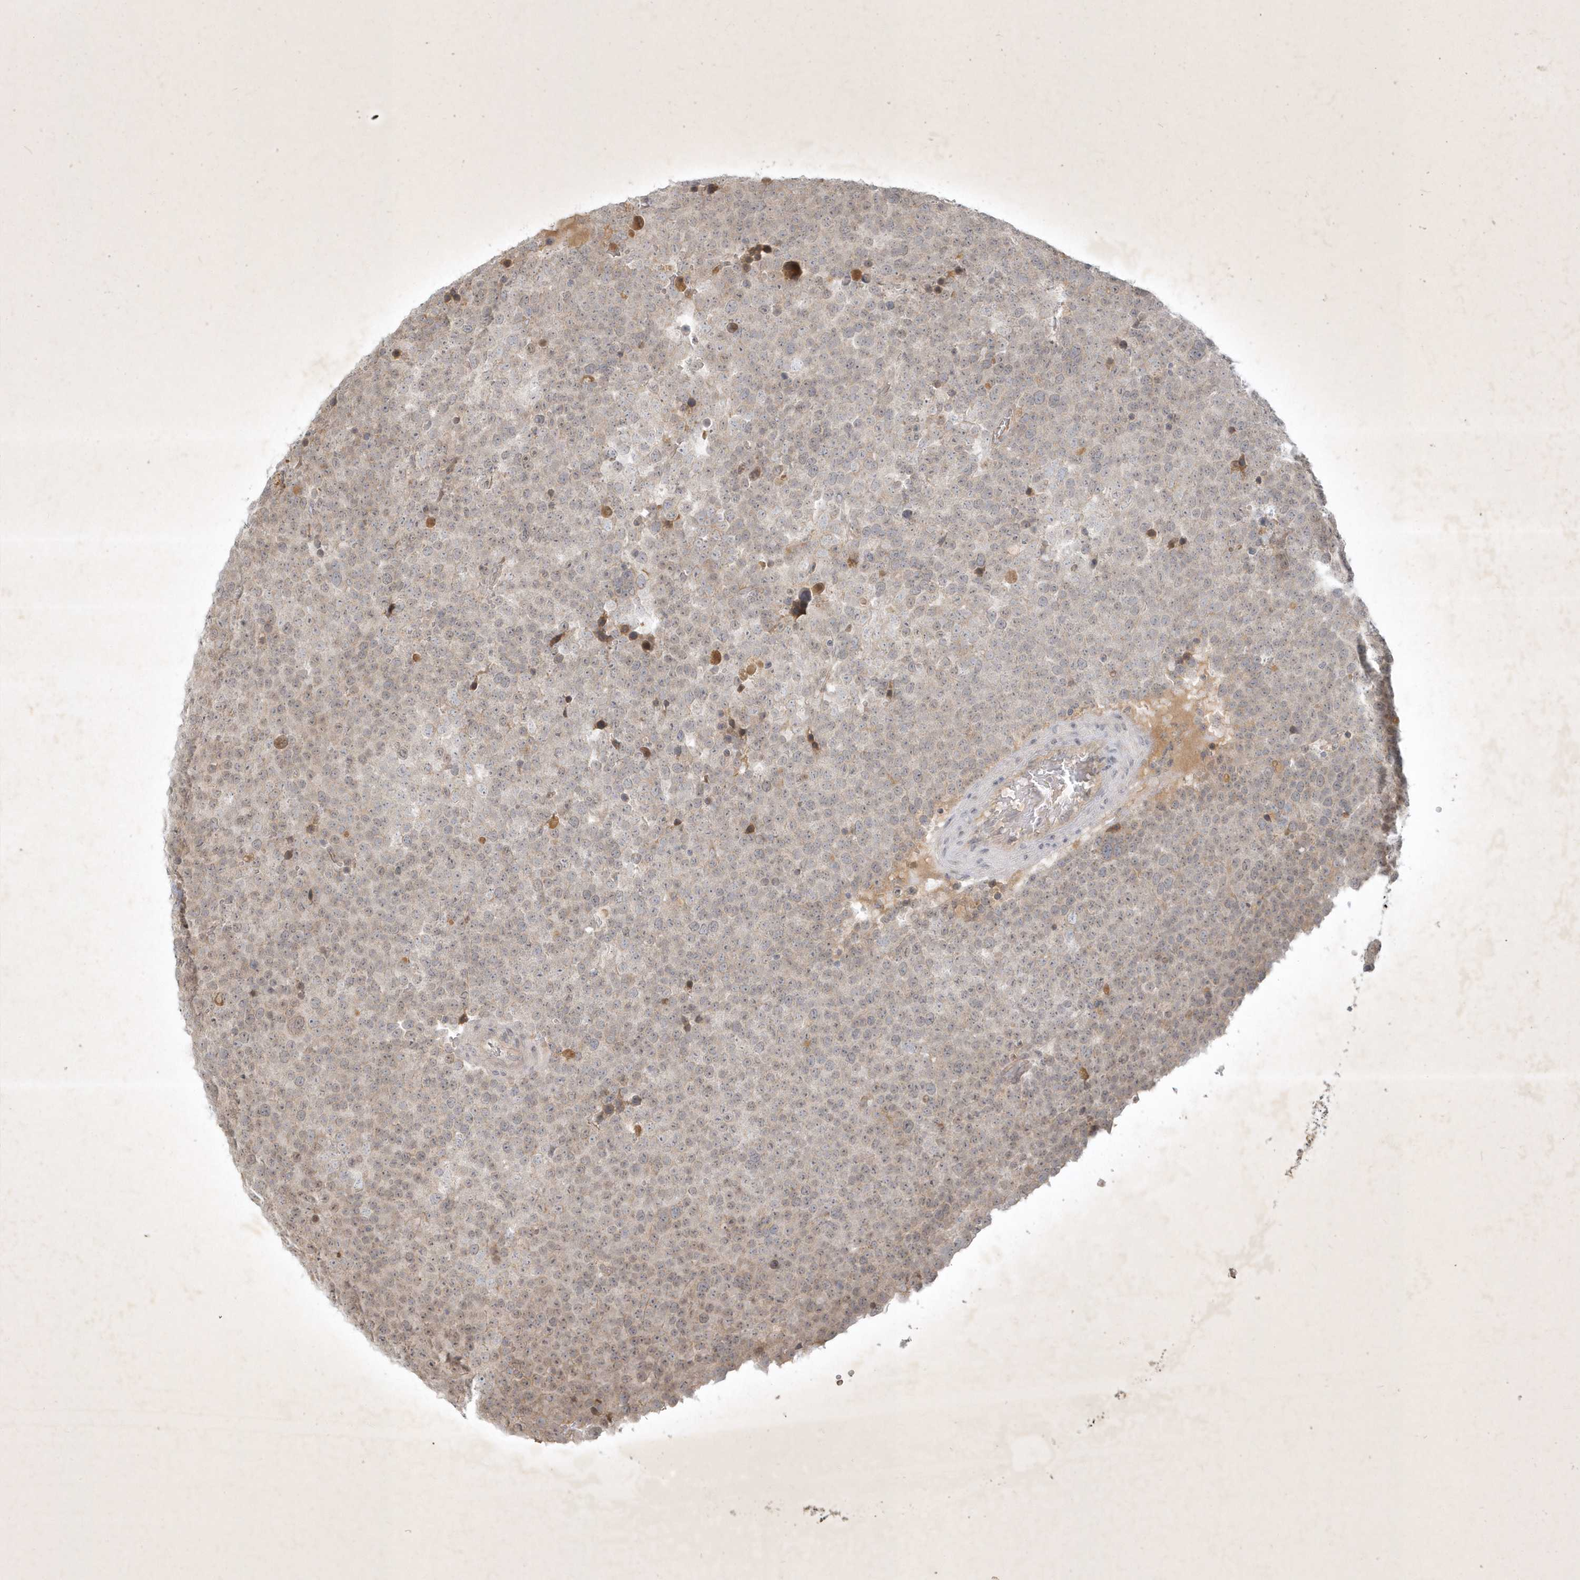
{"staining": {"intensity": "negative", "quantity": "none", "location": "none"}, "tissue": "testis cancer", "cell_type": "Tumor cells", "image_type": "cancer", "snomed": [{"axis": "morphology", "description": "Seminoma, NOS"}, {"axis": "topography", "description": "Testis"}], "caption": "Immunohistochemistry (IHC) of testis seminoma demonstrates no expression in tumor cells. (DAB (3,3'-diaminobenzidine) IHC, high magnification).", "gene": "BOD1", "patient": {"sex": "male", "age": 71}}